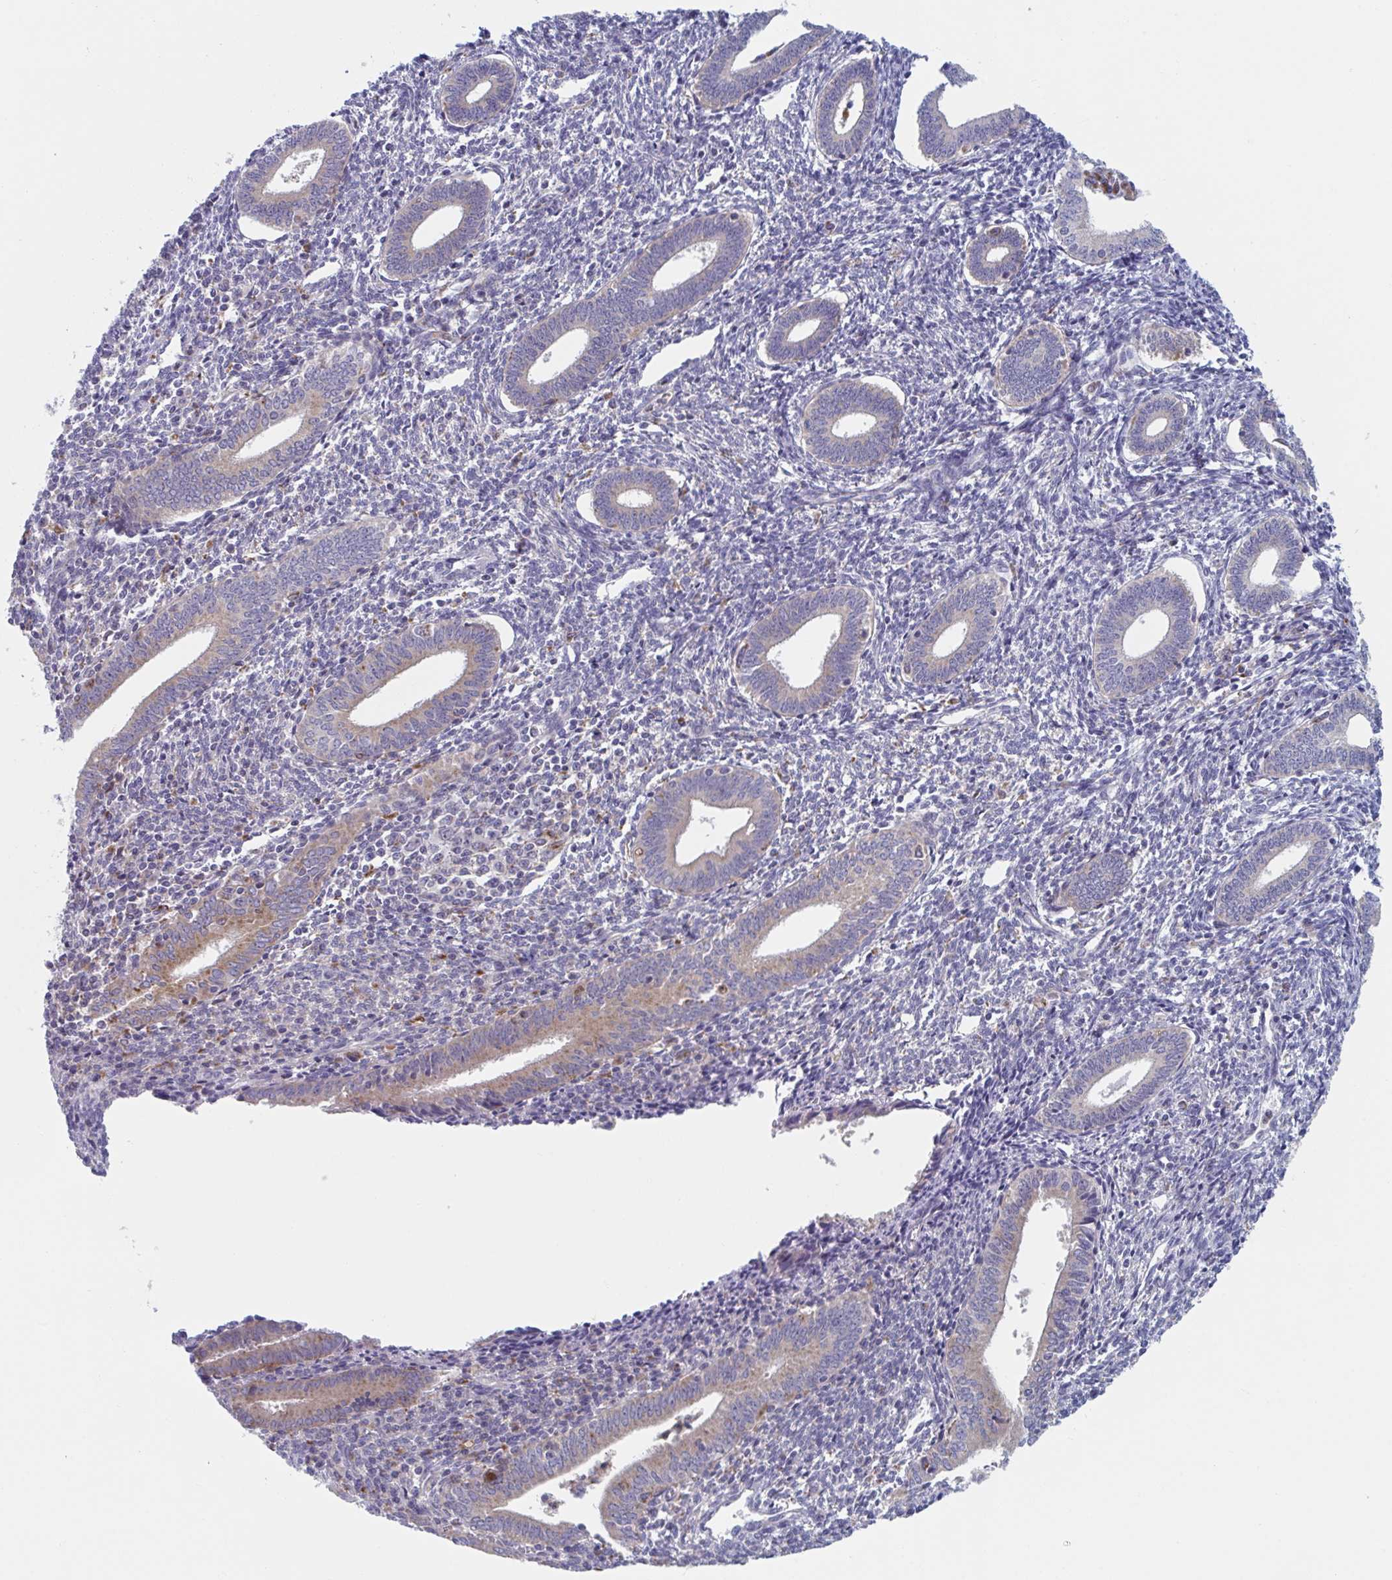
{"staining": {"intensity": "negative", "quantity": "none", "location": "none"}, "tissue": "endometrium", "cell_type": "Cells in endometrial stroma", "image_type": "normal", "snomed": [{"axis": "morphology", "description": "Normal tissue, NOS"}, {"axis": "topography", "description": "Endometrium"}], "caption": "An image of endometrium stained for a protein displays no brown staining in cells in endometrial stroma.", "gene": "NIPSNAP1", "patient": {"sex": "female", "age": 41}}